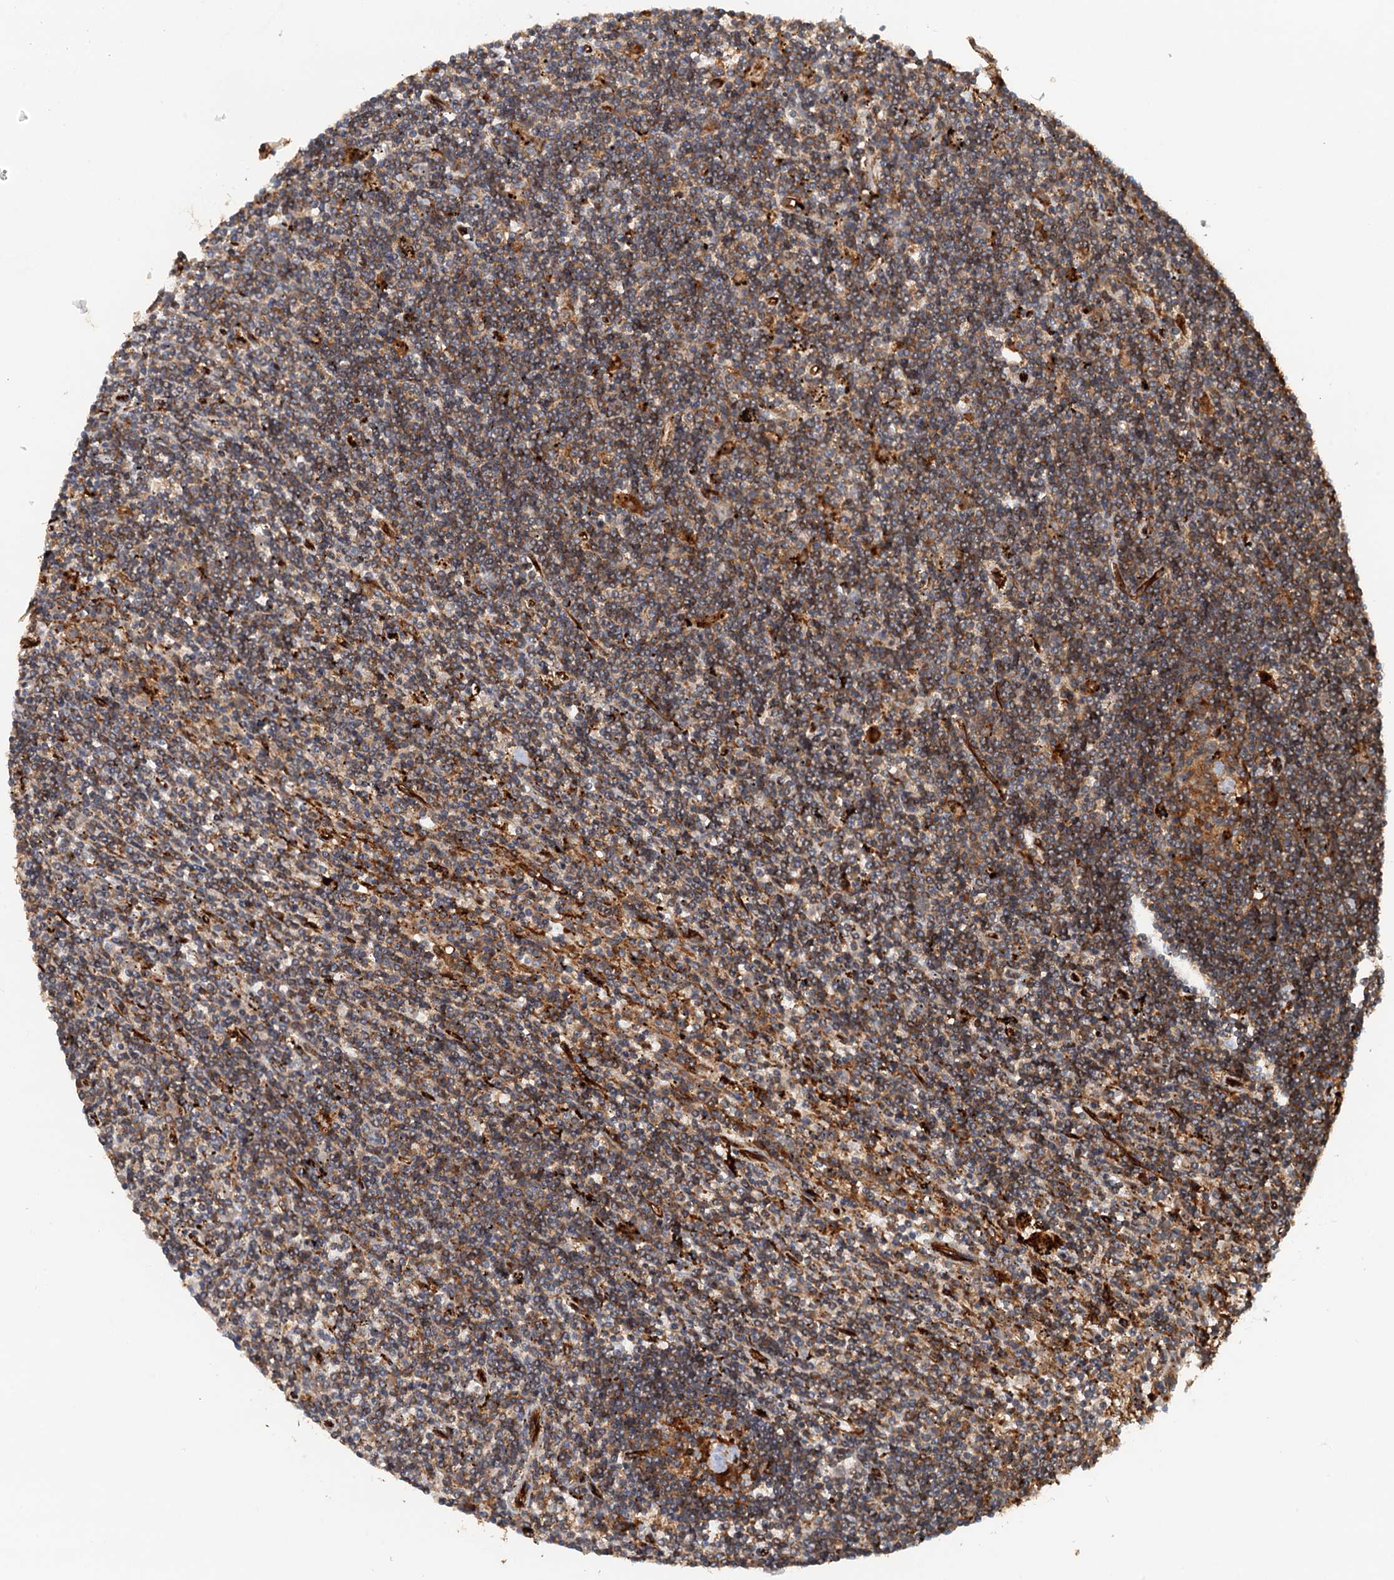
{"staining": {"intensity": "moderate", "quantity": "25%-75%", "location": "cytoplasmic/membranous"}, "tissue": "lymphoma", "cell_type": "Tumor cells", "image_type": "cancer", "snomed": [{"axis": "morphology", "description": "Malignant lymphoma, non-Hodgkin's type, Low grade"}, {"axis": "topography", "description": "Spleen"}], "caption": "Human lymphoma stained with a brown dye reveals moderate cytoplasmic/membranous positive expression in approximately 25%-75% of tumor cells.", "gene": "NIPAL3", "patient": {"sex": "male", "age": 76}}